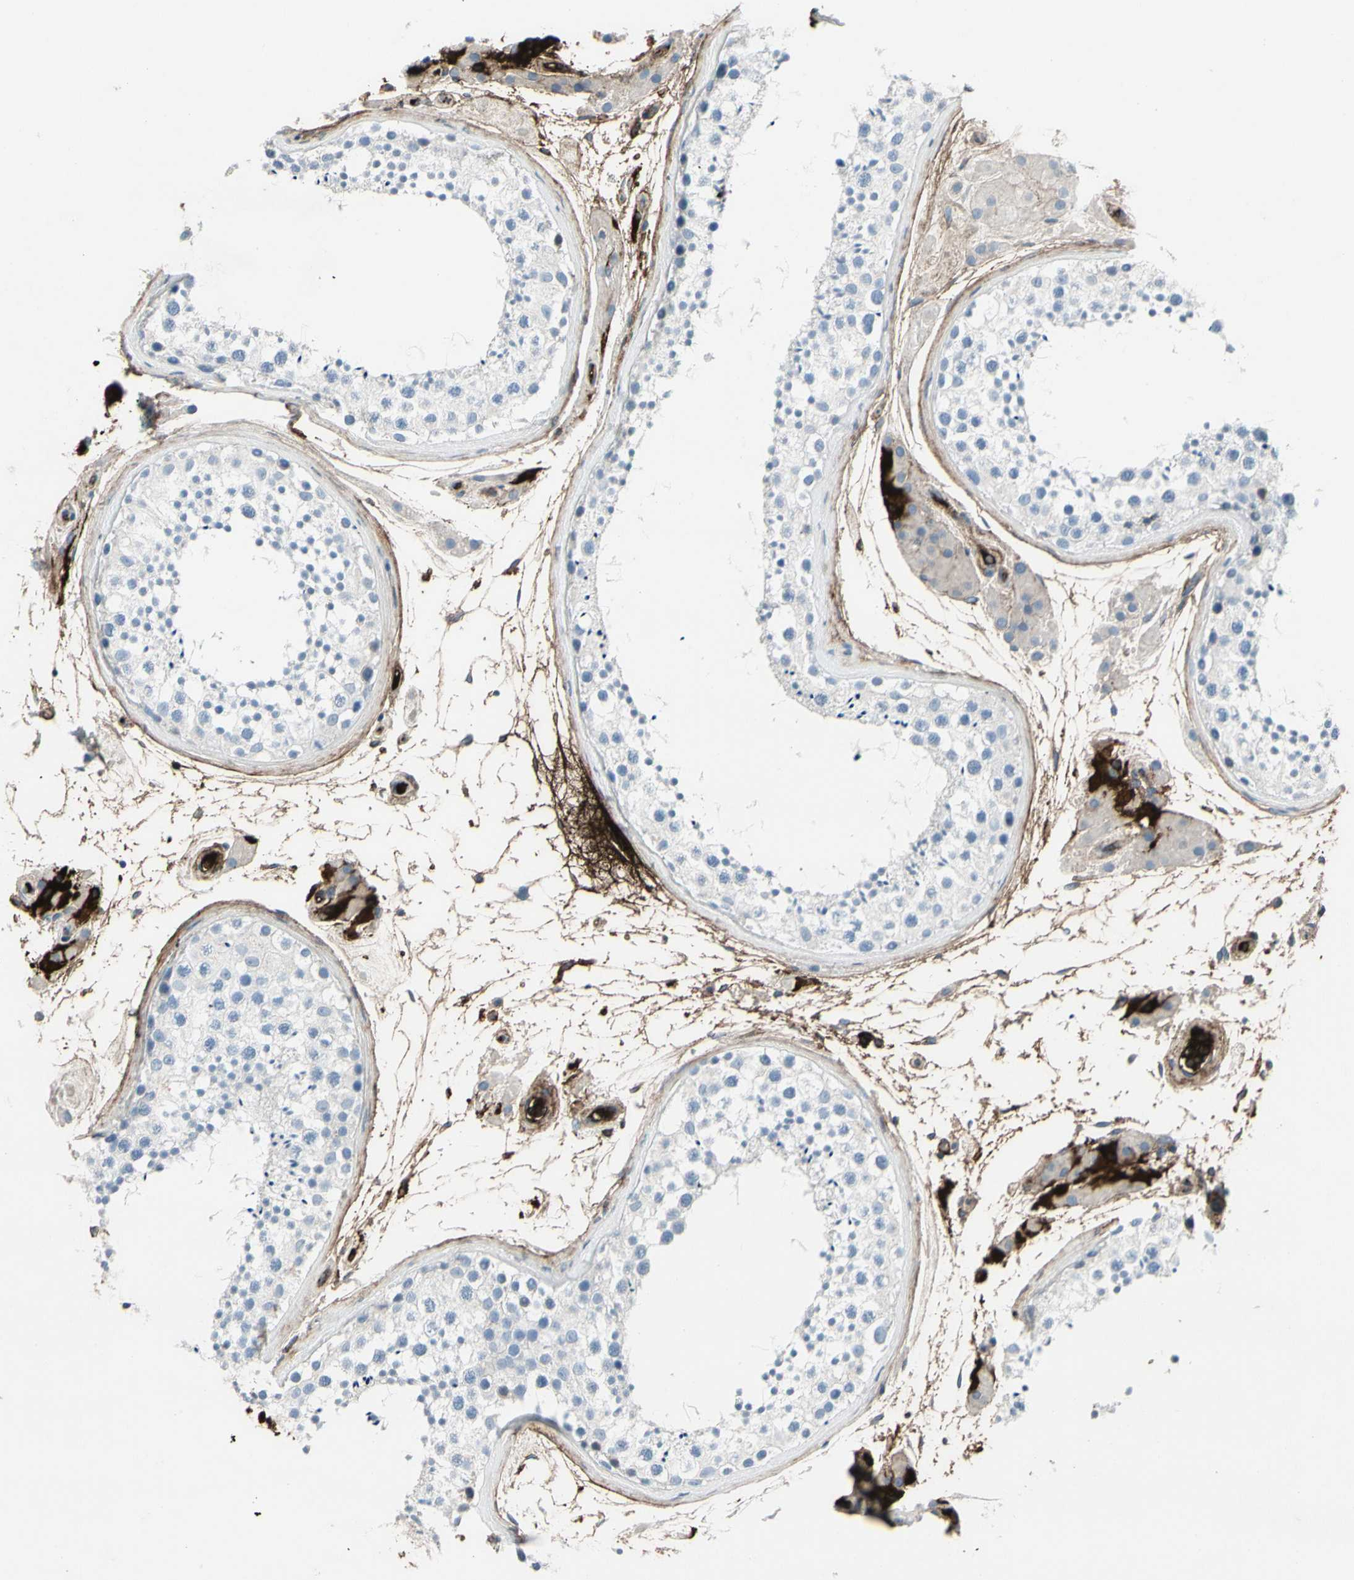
{"staining": {"intensity": "negative", "quantity": "none", "location": "none"}, "tissue": "testis", "cell_type": "Cells in seminiferous ducts", "image_type": "normal", "snomed": [{"axis": "morphology", "description": "Normal tissue, NOS"}, {"axis": "topography", "description": "Testis"}], "caption": "Immunohistochemistry (IHC) micrograph of benign testis: testis stained with DAB demonstrates no significant protein staining in cells in seminiferous ducts.", "gene": "IGHG1", "patient": {"sex": "male", "age": 46}}